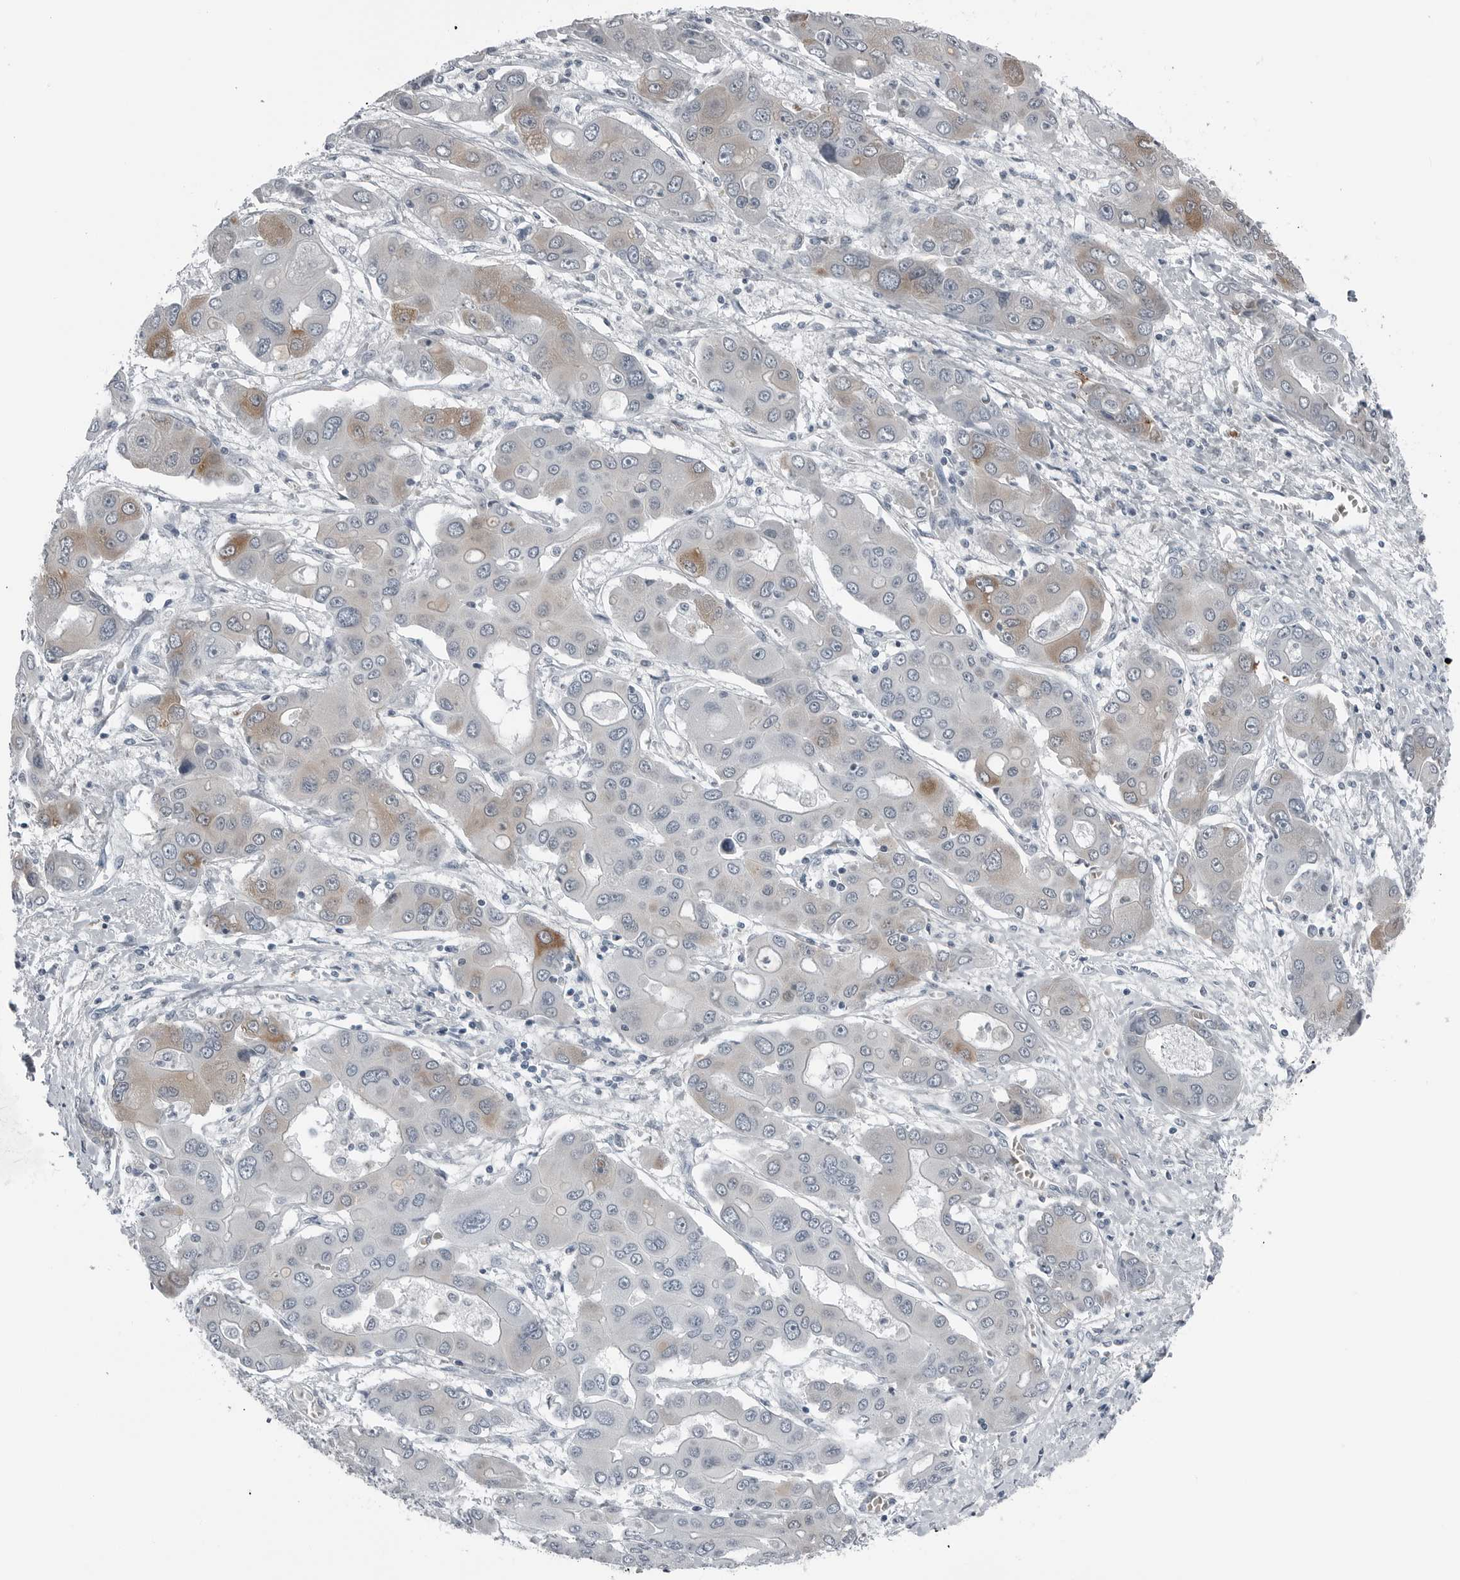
{"staining": {"intensity": "moderate", "quantity": "<25%", "location": "cytoplasmic/membranous"}, "tissue": "liver cancer", "cell_type": "Tumor cells", "image_type": "cancer", "snomed": [{"axis": "morphology", "description": "Cholangiocarcinoma"}, {"axis": "topography", "description": "Liver"}], "caption": "Brown immunohistochemical staining in human liver cancer (cholangiocarcinoma) reveals moderate cytoplasmic/membranous positivity in about <25% of tumor cells. (Stains: DAB (3,3'-diaminobenzidine) in brown, nuclei in blue, Microscopy: brightfield microscopy at high magnification).", "gene": "SPINK1", "patient": {"sex": "male", "age": 67}}